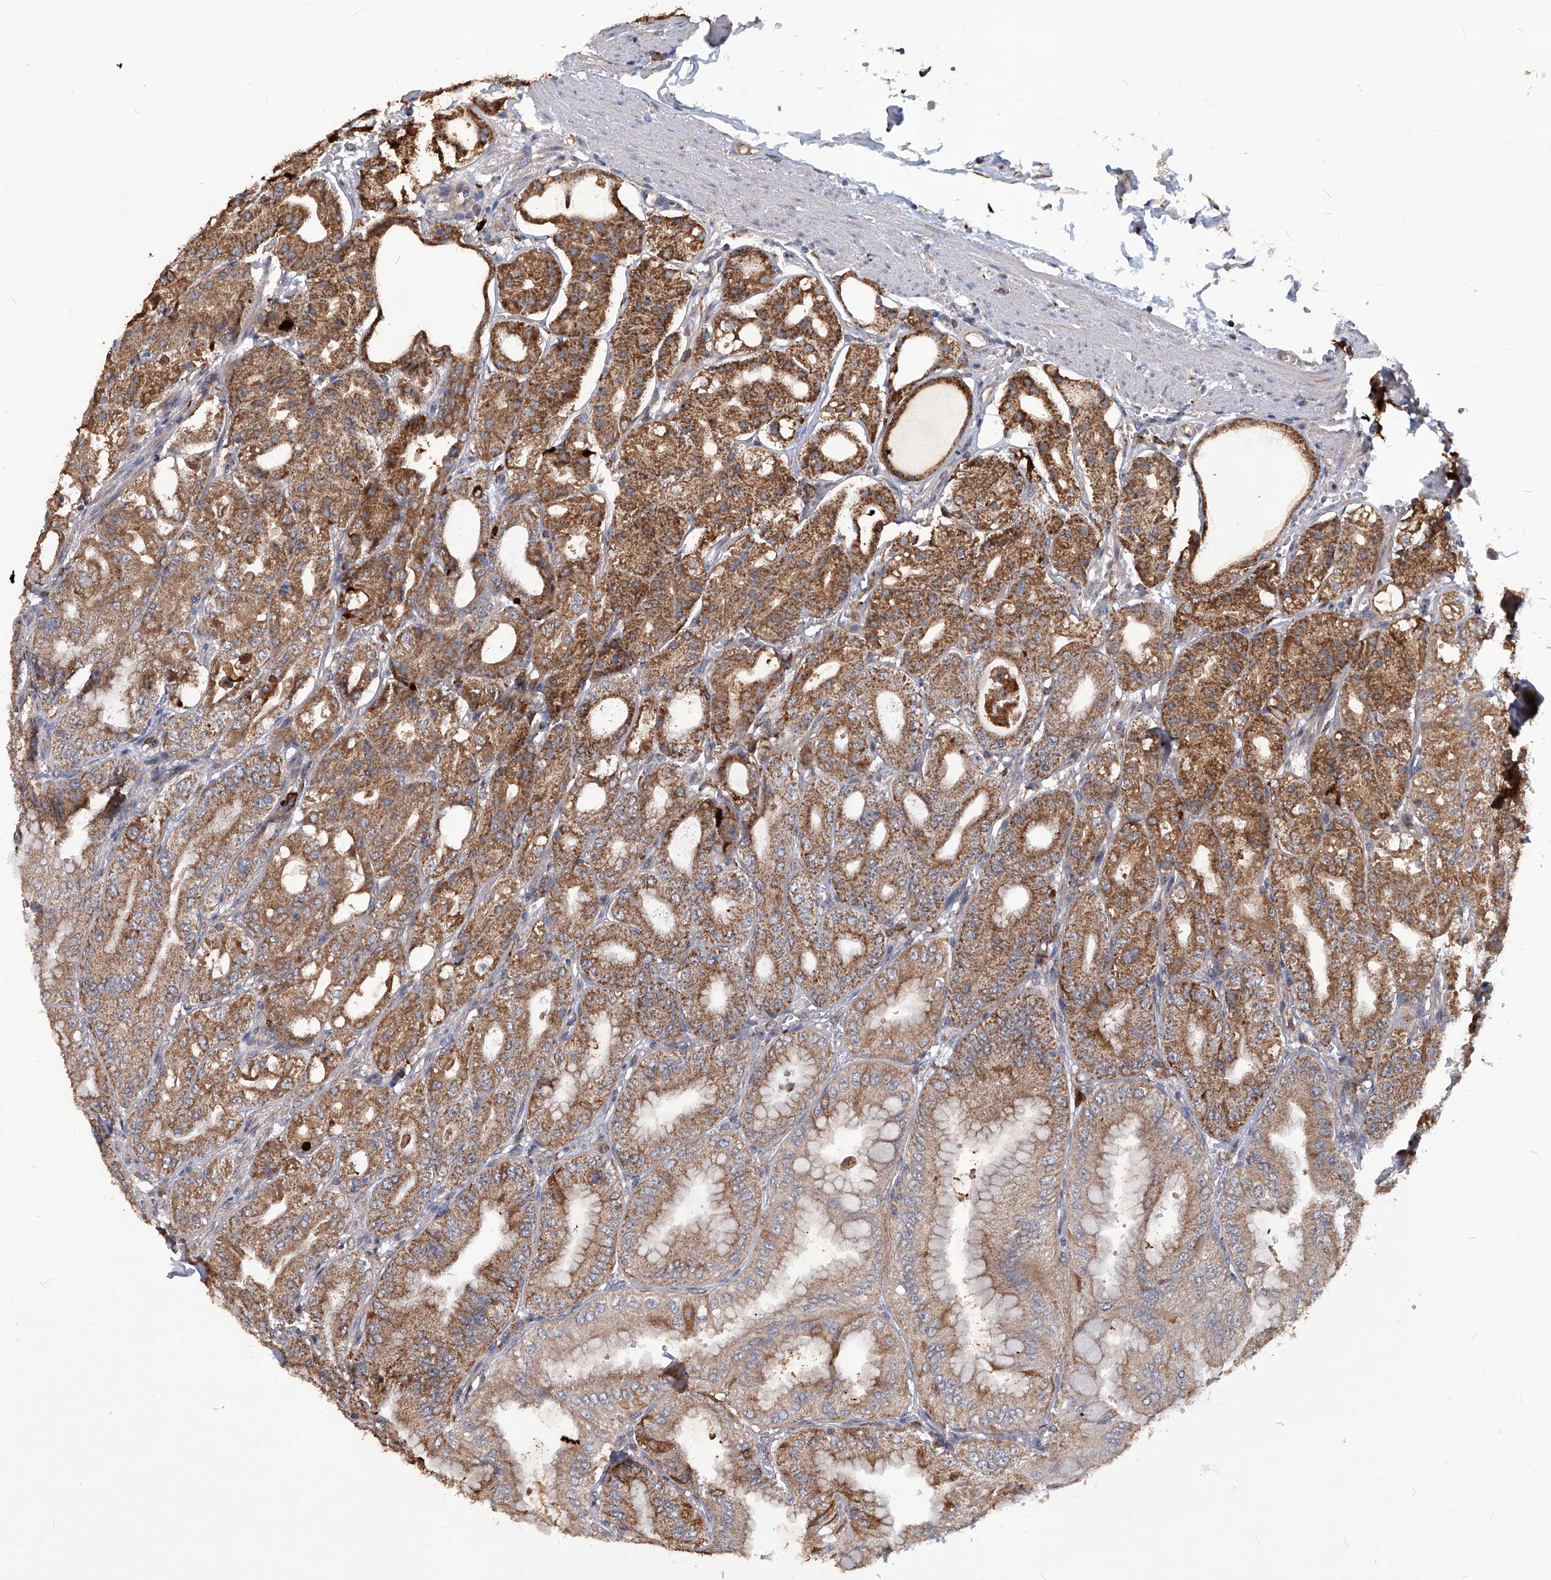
{"staining": {"intensity": "moderate", "quantity": ">75%", "location": "cytoplasmic/membranous"}, "tissue": "stomach", "cell_type": "Glandular cells", "image_type": "normal", "snomed": [{"axis": "morphology", "description": "Normal tissue, NOS"}, {"axis": "topography", "description": "Stomach, lower"}], "caption": "DAB (3,3'-diaminobenzidine) immunohistochemical staining of benign human stomach demonstrates moderate cytoplasmic/membranous protein positivity in about >75% of glandular cells.", "gene": "TNFRSF13B", "patient": {"sex": "male", "age": 71}}